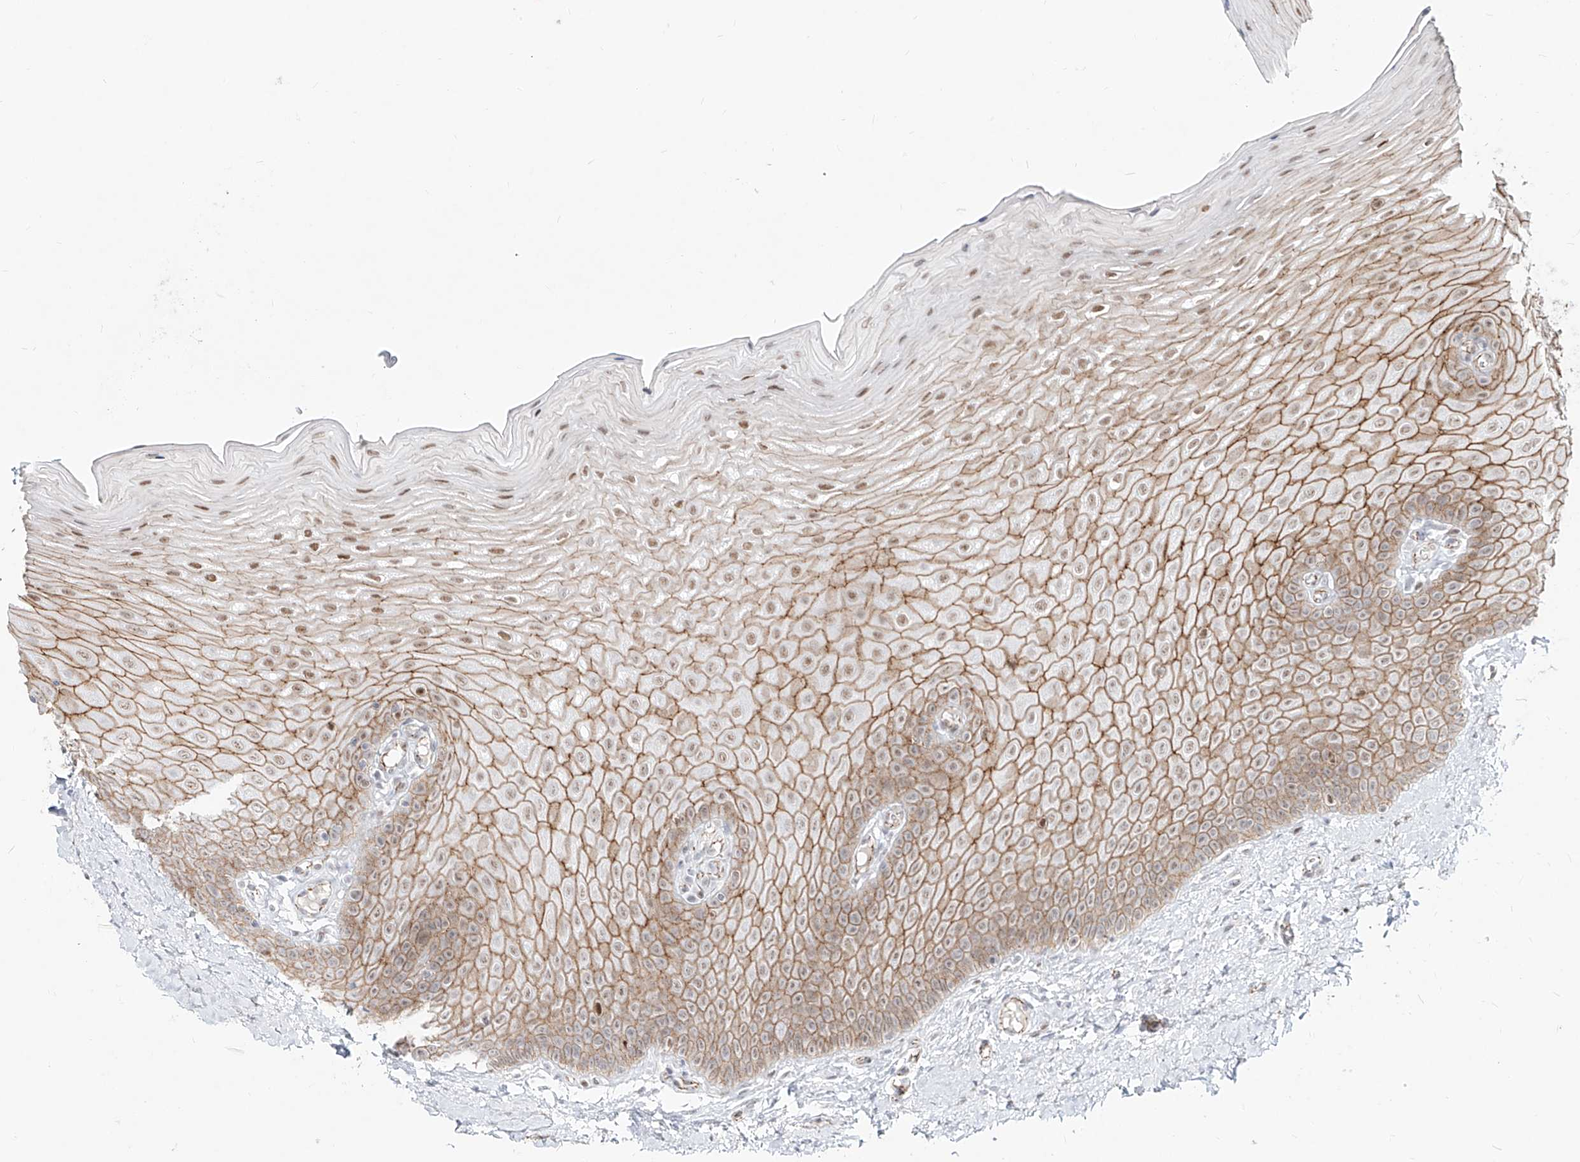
{"staining": {"intensity": "moderate", "quantity": ">75%", "location": "cytoplasmic/membranous,nuclear"}, "tissue": "oral mucosa", "cell_type": "Squamous epithelial cells", "image_type": "normal", "snomed": [{"axis": "morphology", "description": "Normal tissue, NOS"}, {"axis": "topography", "description": "Oral tissue"}], "caption": "IHC image of normal oral mucosa: oral mucosa stained using IHC reveals medium levels of moderate protein expression localized specifically in the cytoplasmic/membranous,nuclear of squamous epithelial cells, appearing as a cytoplasmic/membranous,nuclear brown color.", "gene": "ZNF710", "patient": {"sex": "female", "age": 39}}